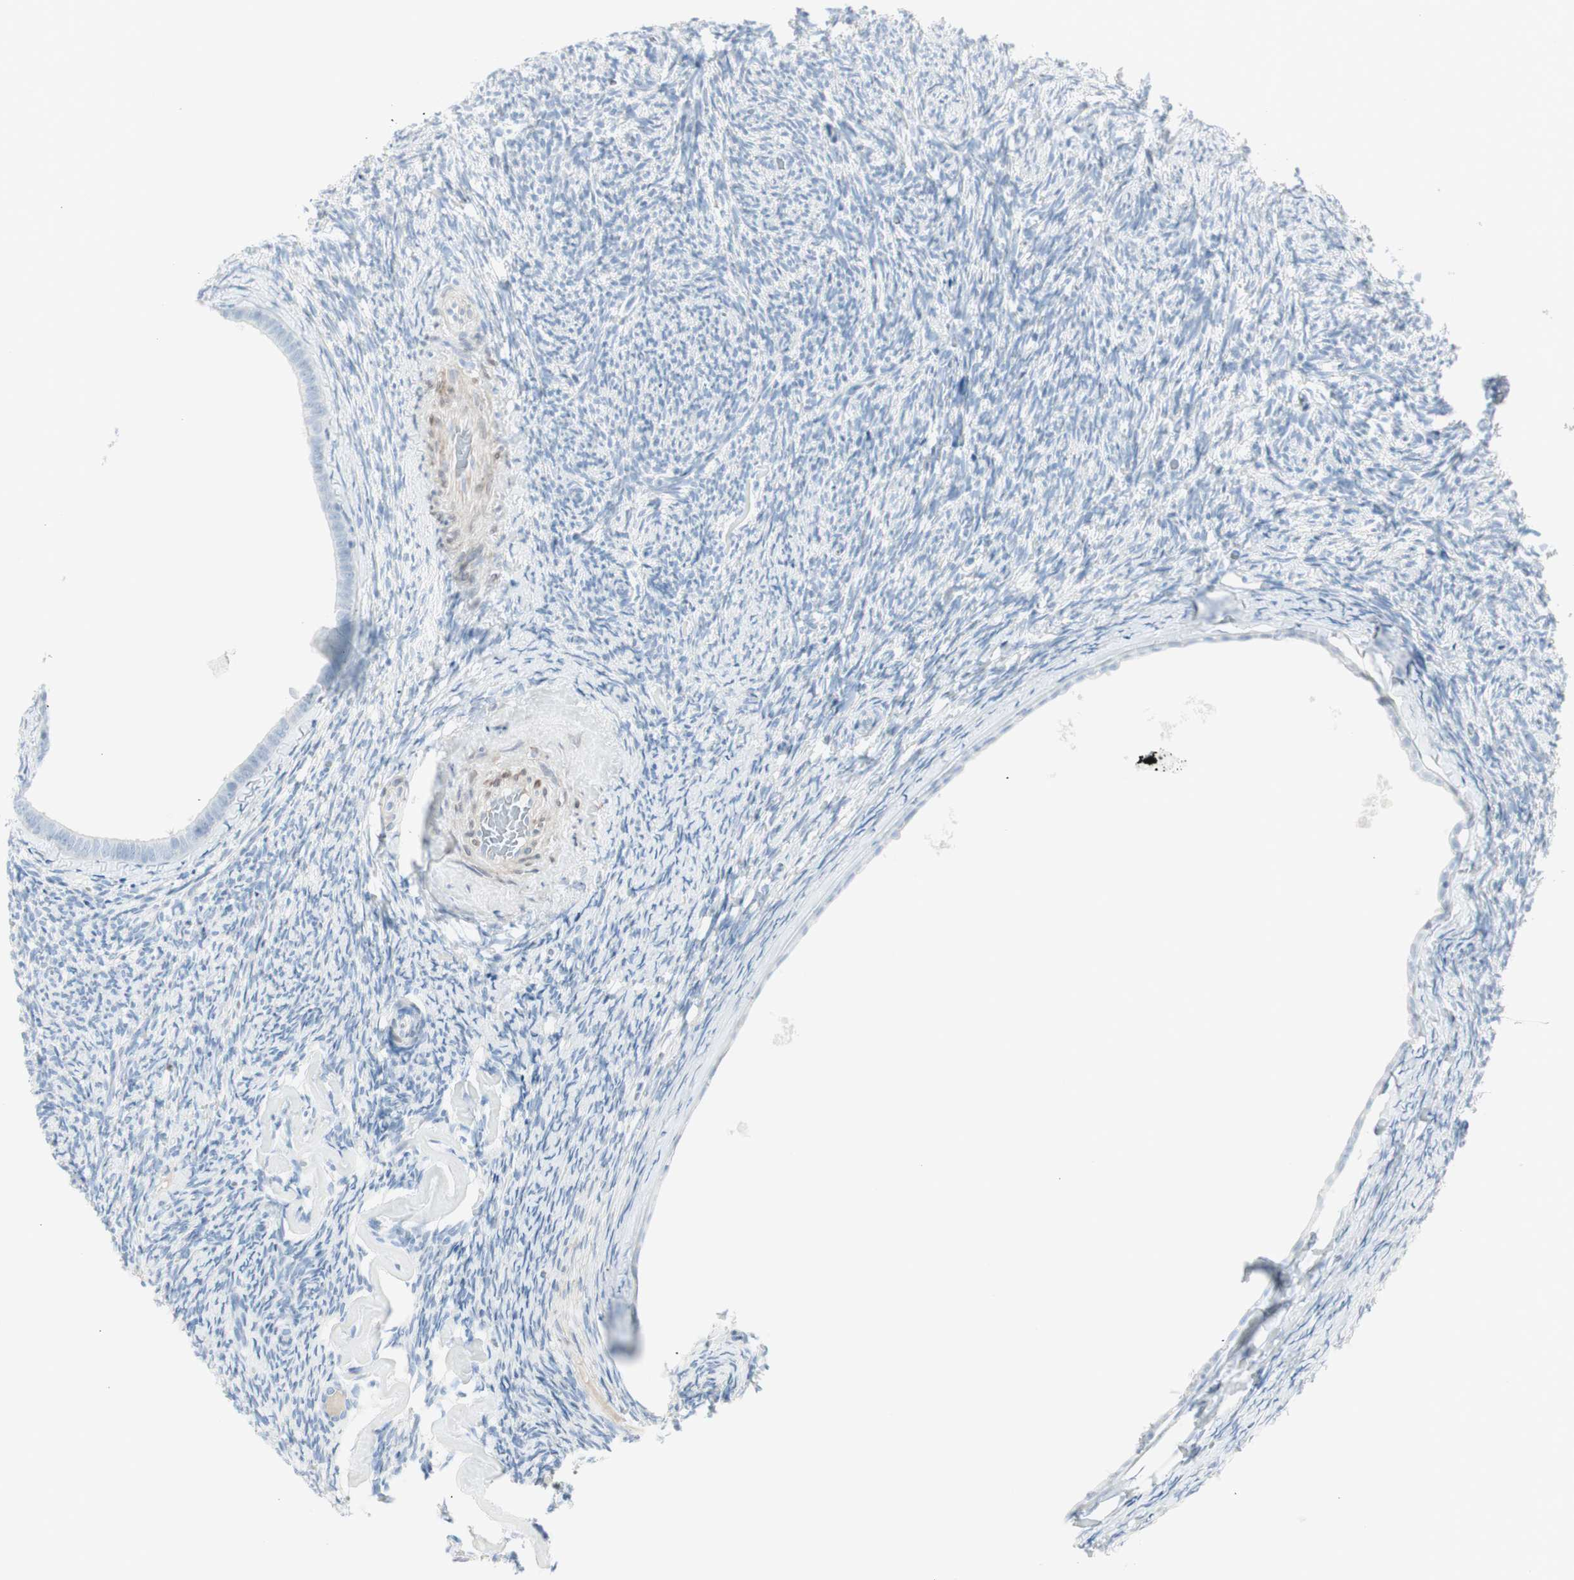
{"staining": {"intensity": "negative", "quantity": "none", "location": "none"}, "tissue": "ovary", "cell_type": "Follicle cells", "image_type": "normal", "snomed": [{"axis": "morphology", "description": "Normal tissue, NOS"}, {"axis": "topography", "description": "Ovary"}], "caption": "Immunohistochemical staining of benign ovary exhibits no significant staining in follicle cells.", "gene": "CDHR5", "patient": {"sex": "female", "age": 60}}